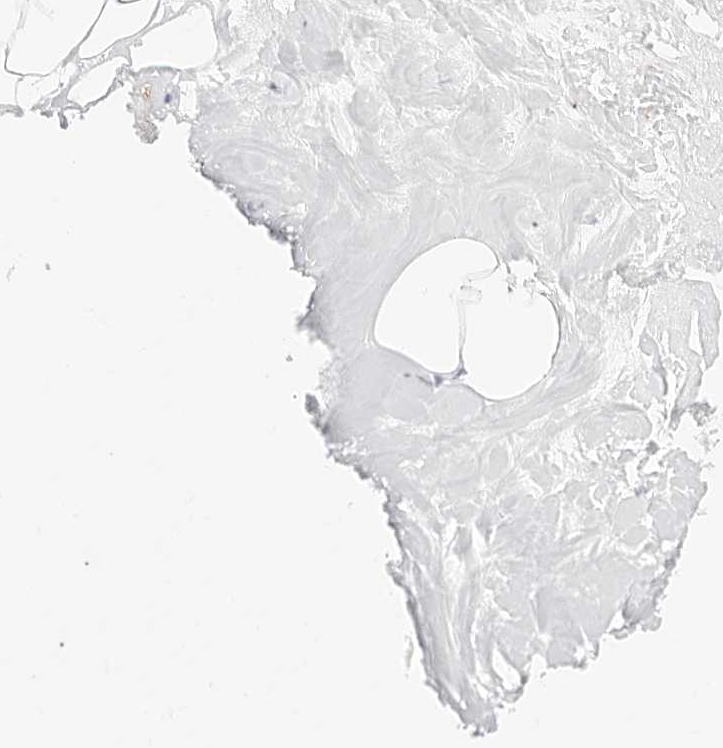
{"staining": {"intensity": "negative", "quantity": "none", "location": "none"}, "tissue": "adipose tissue", "cell_type": "Adipocytes", "image_type": "normal", "snomed": [{"axis": "morphology", "description": "Normal tissue, NOS"}, {"axis": "morphology", "description": "Fibrosis, NOS"}, {"axis": "topography", "description": "Breast"}, {"axis": "topography", "description": "Adipose tissue"}], "caption": "The IHC photomicrograph has no significant positivity in adipocytes of adipose tissue.", "gene": "FBLN5", "patient": {"sex": "female", "age": 39}}